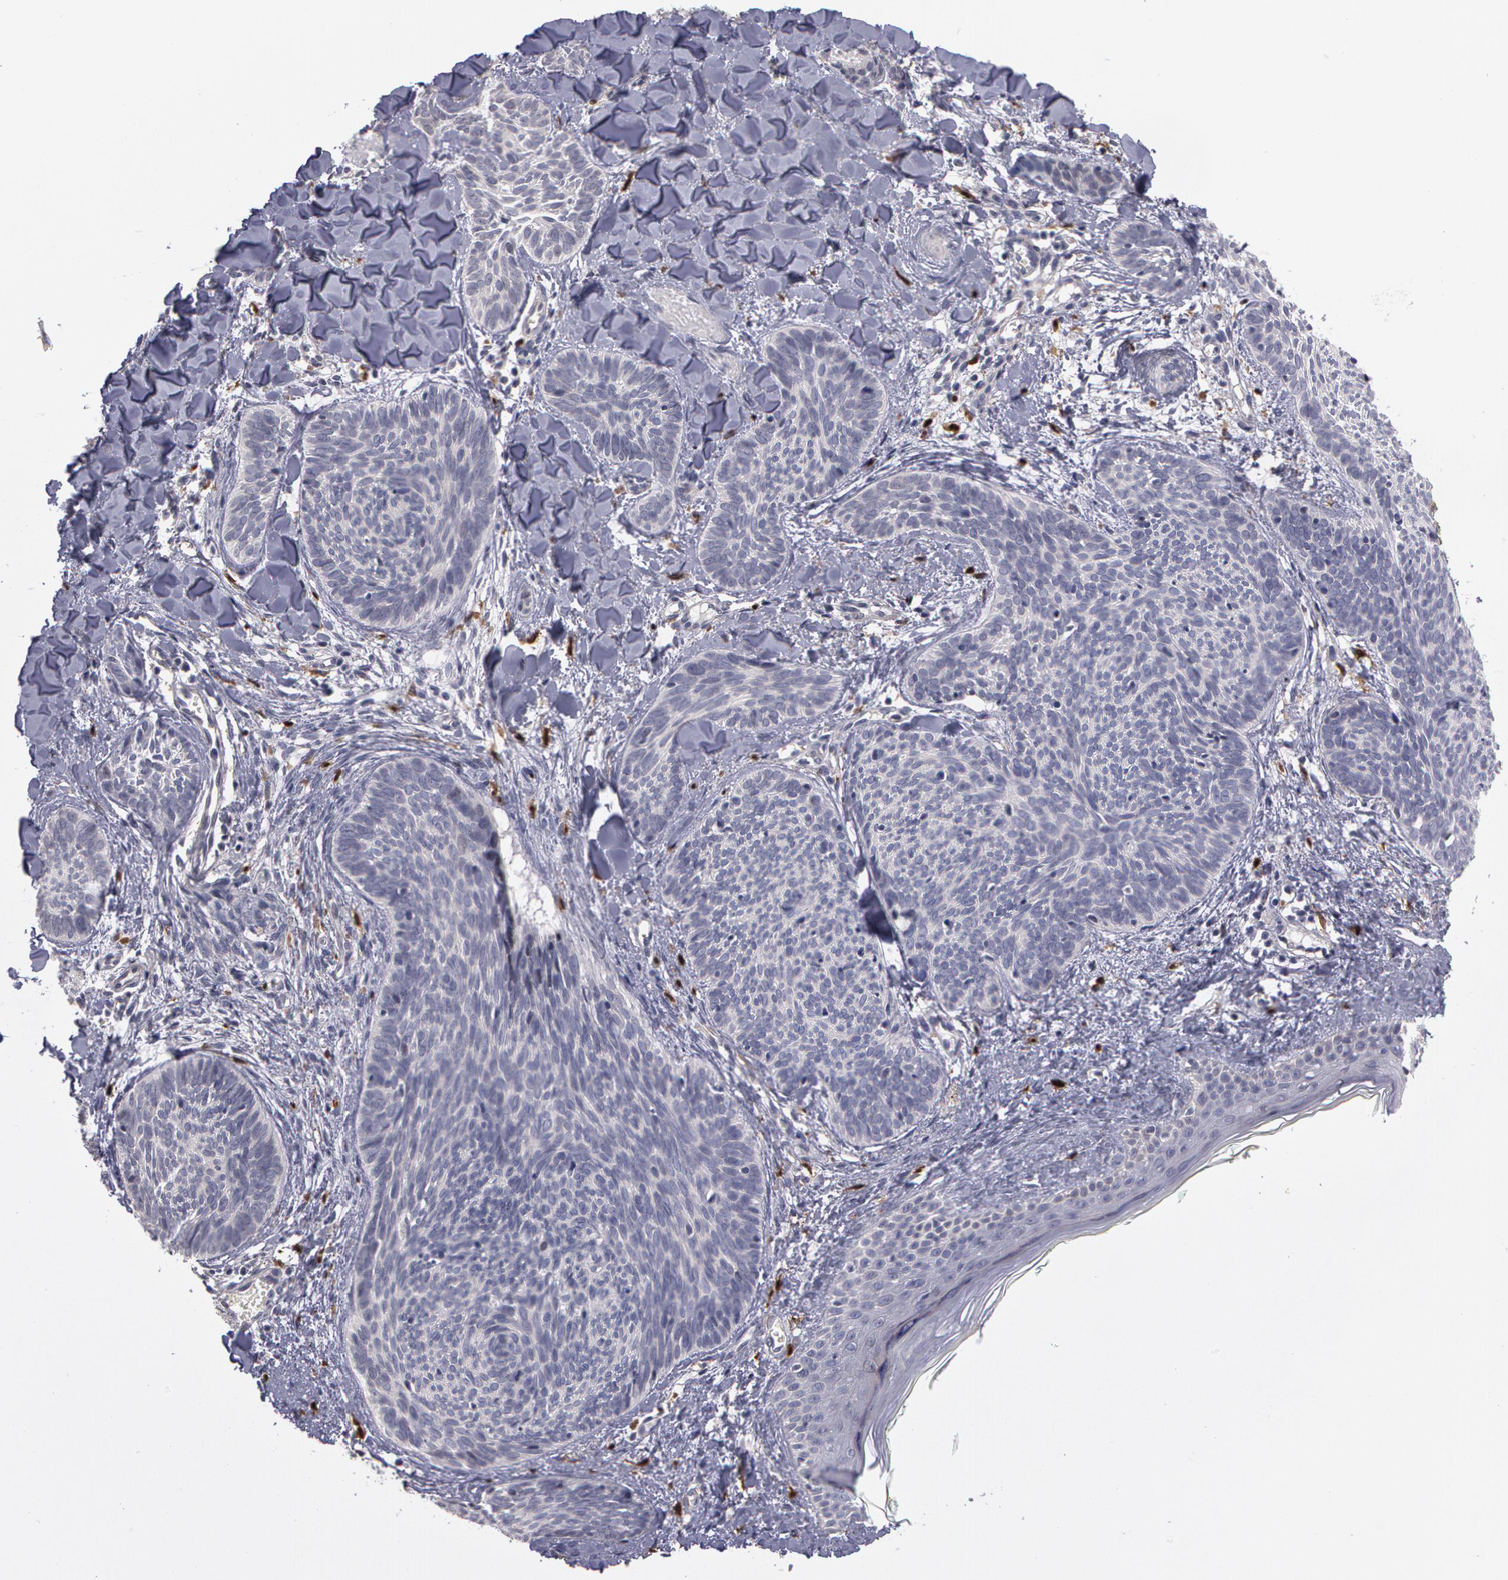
{"staining": {"intensity": "negative", "quantity": "none", "location": "none"}, "tissue": "skin cancer", "cell_type": "Tumor cells", "image_type": "cancer", "snomed": [{"axis": "morphology", "description": "Basal cell carcinoma"}, {"axis": "topography", "description": "Skin"}], "caption": "High magnification brightfield microscopy of basal cell carcinoma (skin) stained with DAB (3,3'-diaminobenzidine) (brown) and counterstained with hematoxylin (blue): tumor cells show no significant positivity.", "gene": "PRICKLE1", "patient": {"sex": "female", "age": 81}}